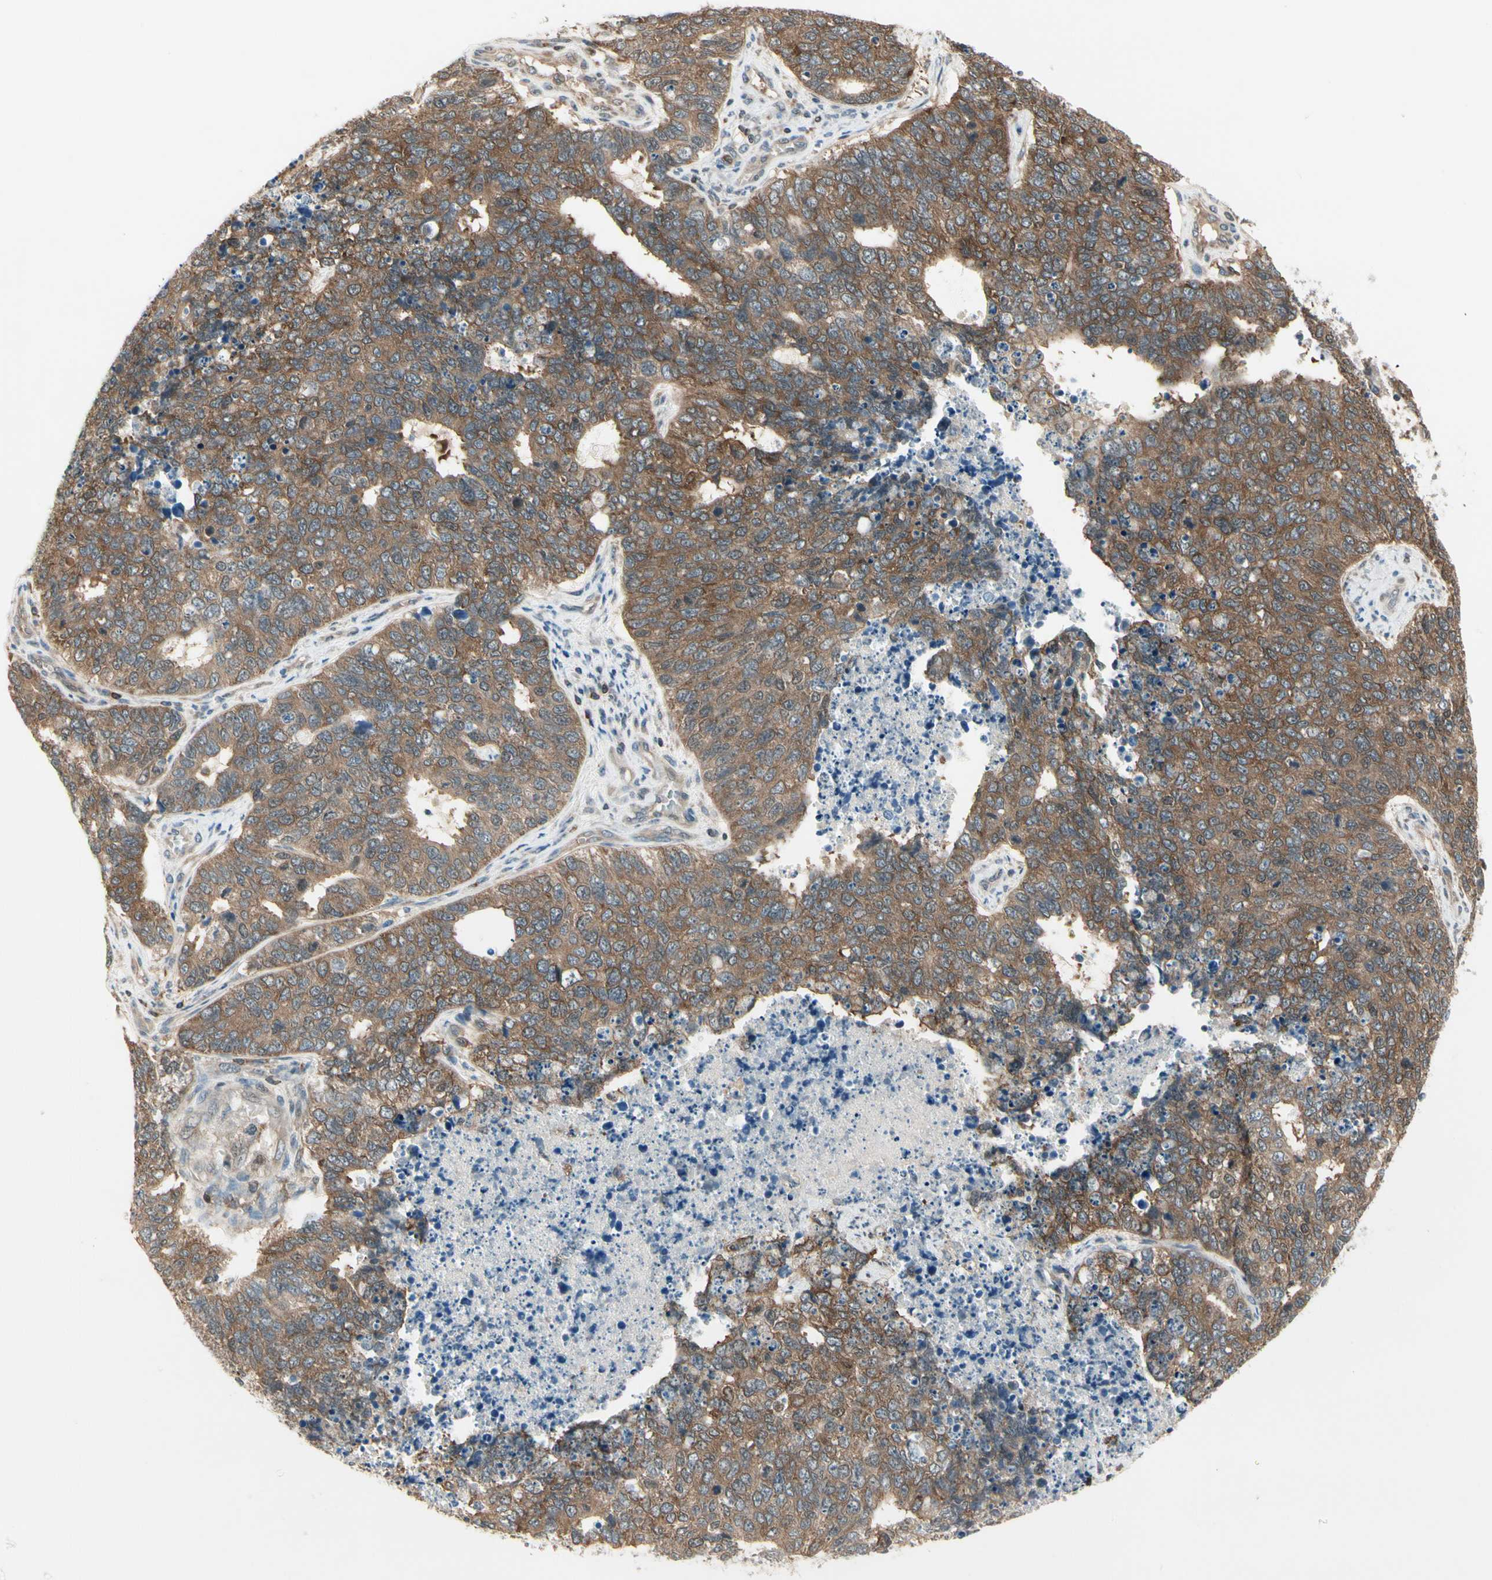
{"staining": {"intensity": "moderate", "quantity": ">75%", "location": "cytoplasmic/membranous"}, "tissue": "cervical cancer", "cell_type": "Tumor cells", "image_type": "cancer", "snomed": [{"axis": "morphology", "description": "Squamous cell carcinoma, NOS"}, {"axis": "topography", "description": "Cervix"}], "caption": "Protein staining of cervical cancer (squamous cell carcinoma) tissue displays moderate cytoplasmic/membranous staining in about >75% of tumor cells.", "gene": "OXSR1", "patient": {"sex": "female", "age": 63}}